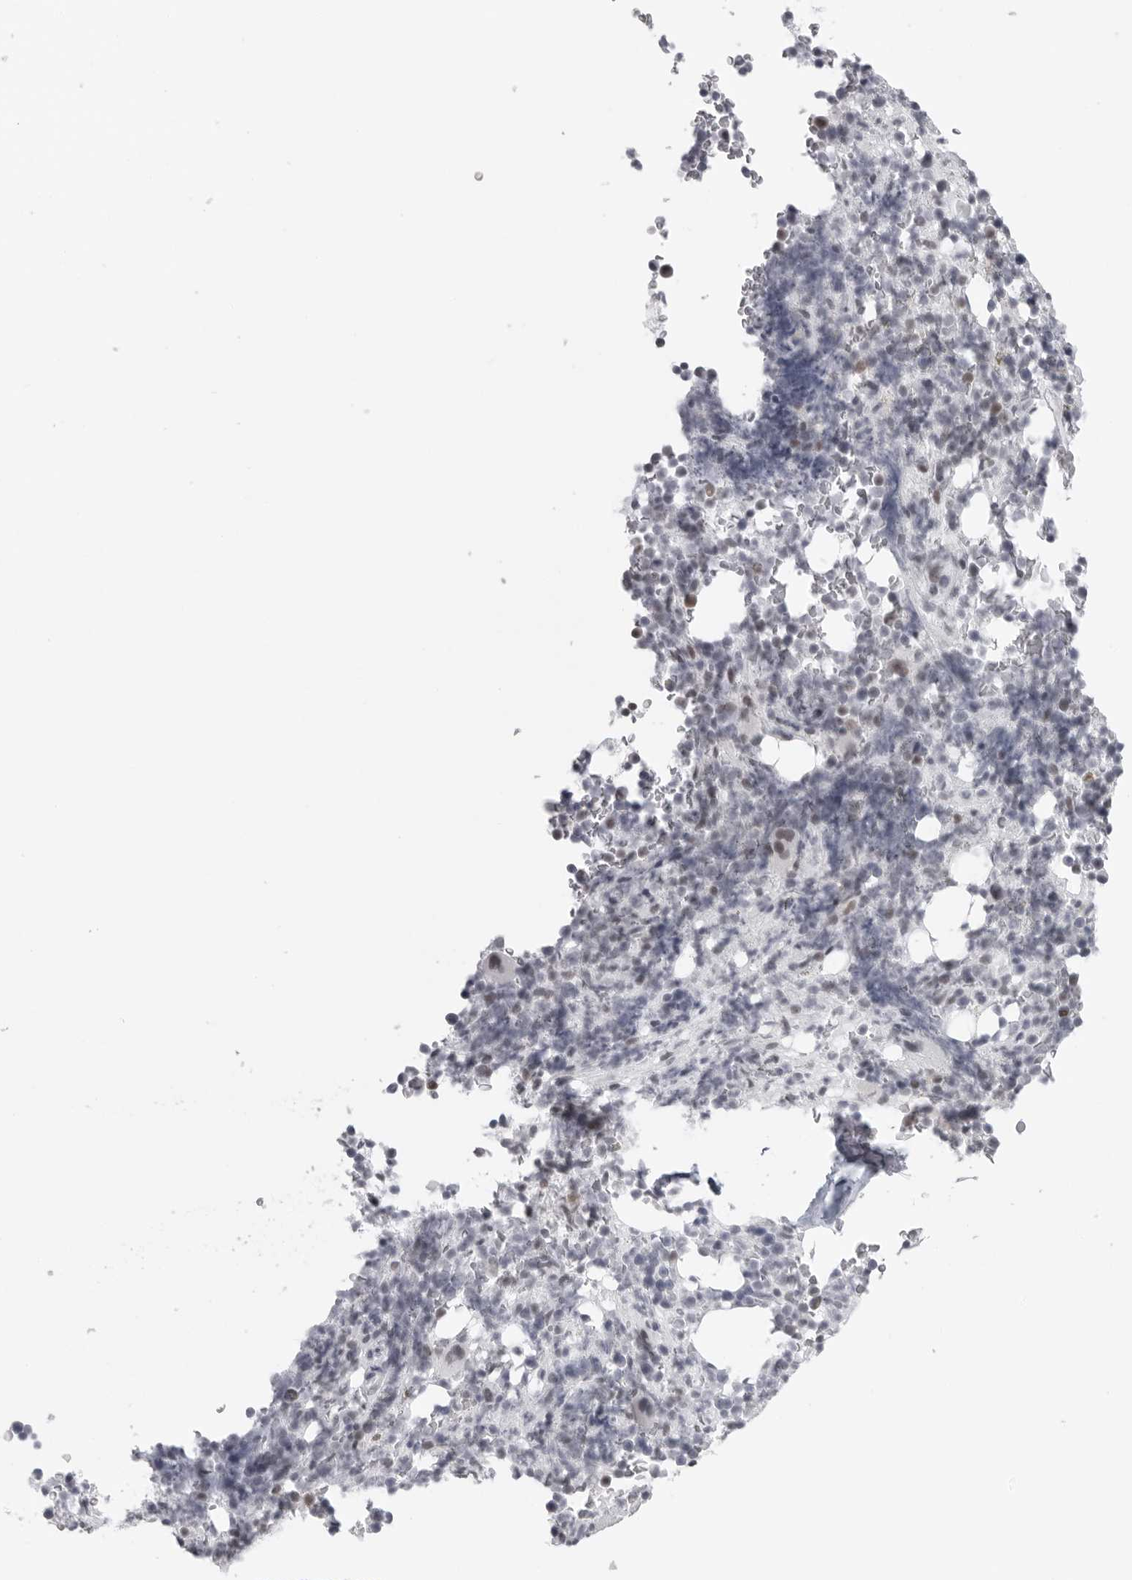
{"staining": {"intensity": "weak", "quantity": "<25%", "location": "nuclear"}, "tissue": "bone marrow", "cell_type": "Hematopoietic cells", "image_type": "normal", "snomed": [{"axis": "morphology", "description": "Normal tissue, NOS"}, {"axis": "topography", "description": "Bone marrow"}], "caption": "Hematopoietic cells are negative for brown protein staining in benign bone marrow. (DAB immunohistochemistry (IHC) visualized using brightfield microscopy, high magnification).", "gene": "ESPN", "patient": {"sex": "male", "age": 58}}